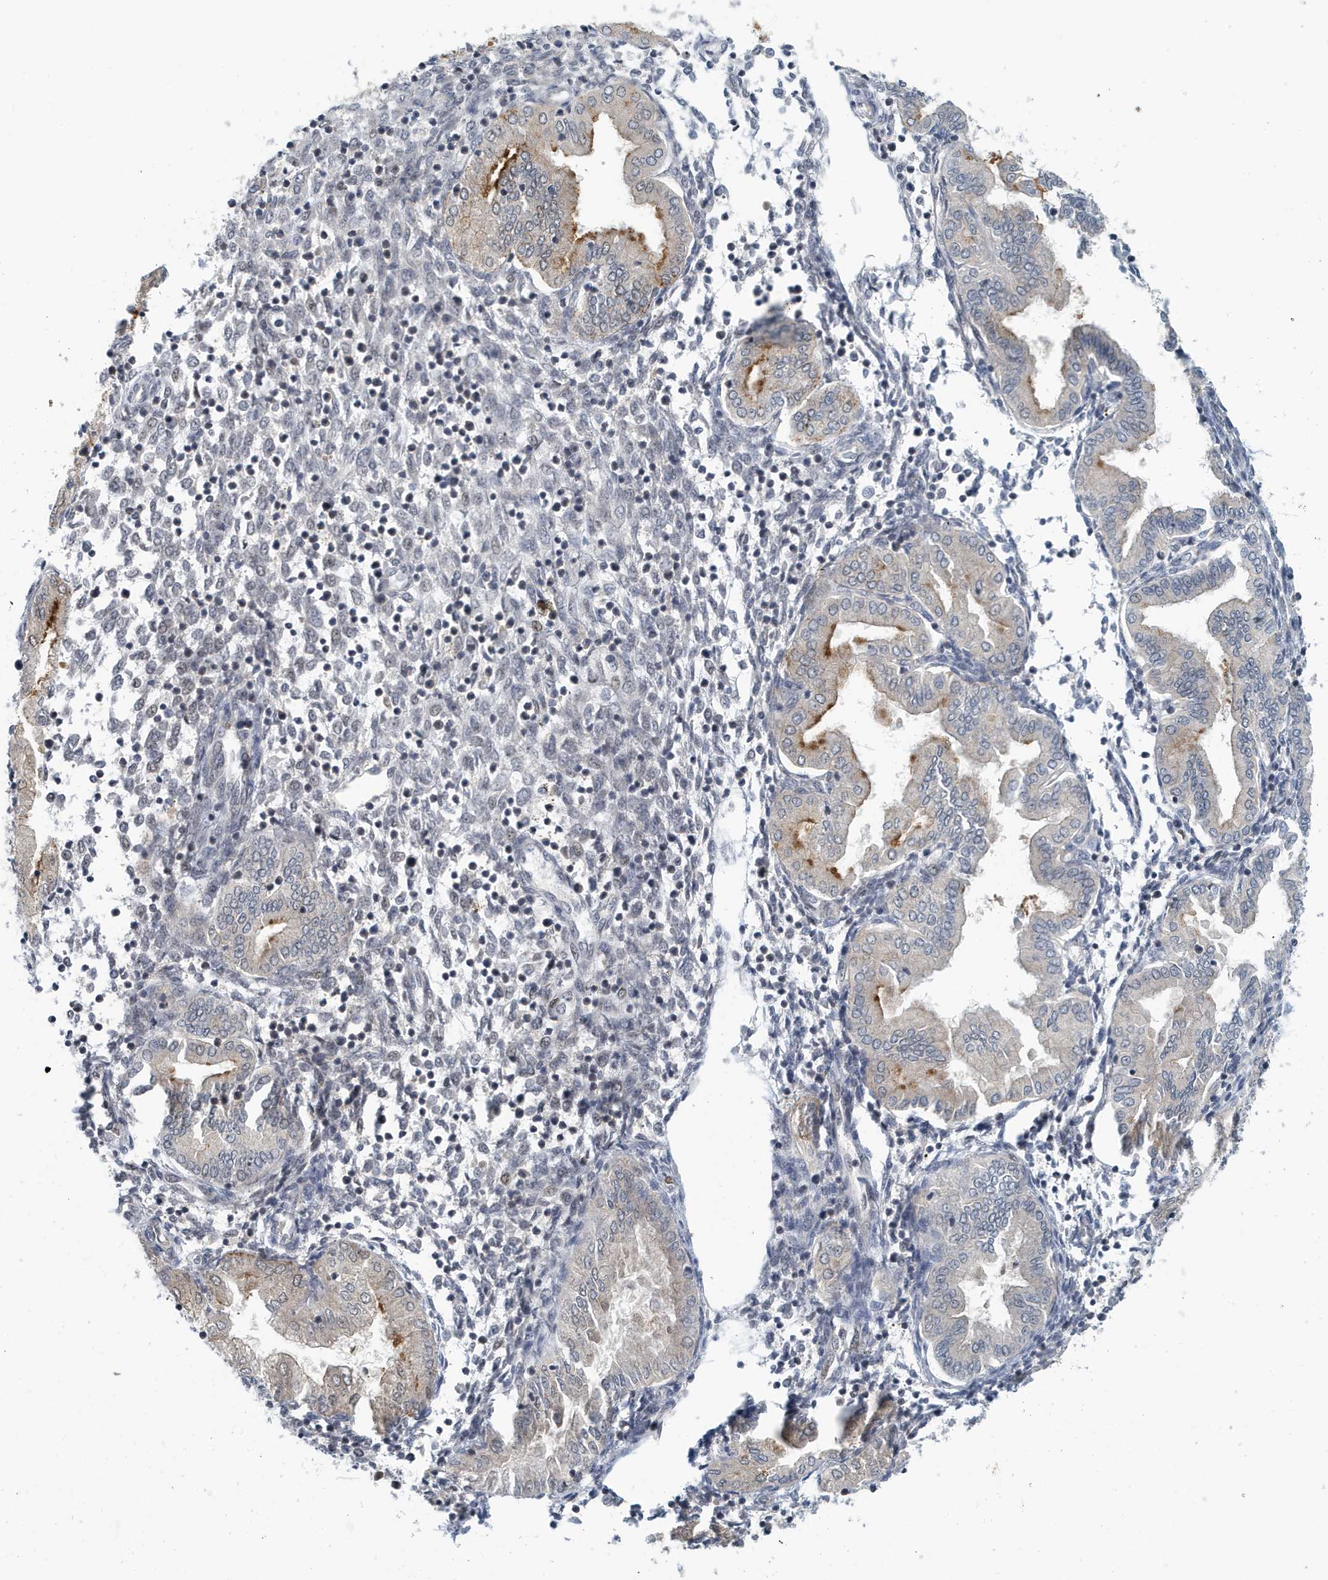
{"staining": {"intensity": "weak", "quantity": "<25%", "location": "nuclear"}, "tissue": "endometrium", "cell_type": "Cells in endometrial stroma", "image_type": "normal", "snomed": [{"axis": "morphology", "description": "Normal tissue, NOS"}, {"axis": "topography", "description": "Endometrium"}], "caption": "Image shows no significant protein expression in cells in endometrial stroma of benign endometrium. (Immunohistochemistry, brightfield microscopy, high magnification).", "gene": "KIF15", "patient": {"sex": "female", "age": 53}}